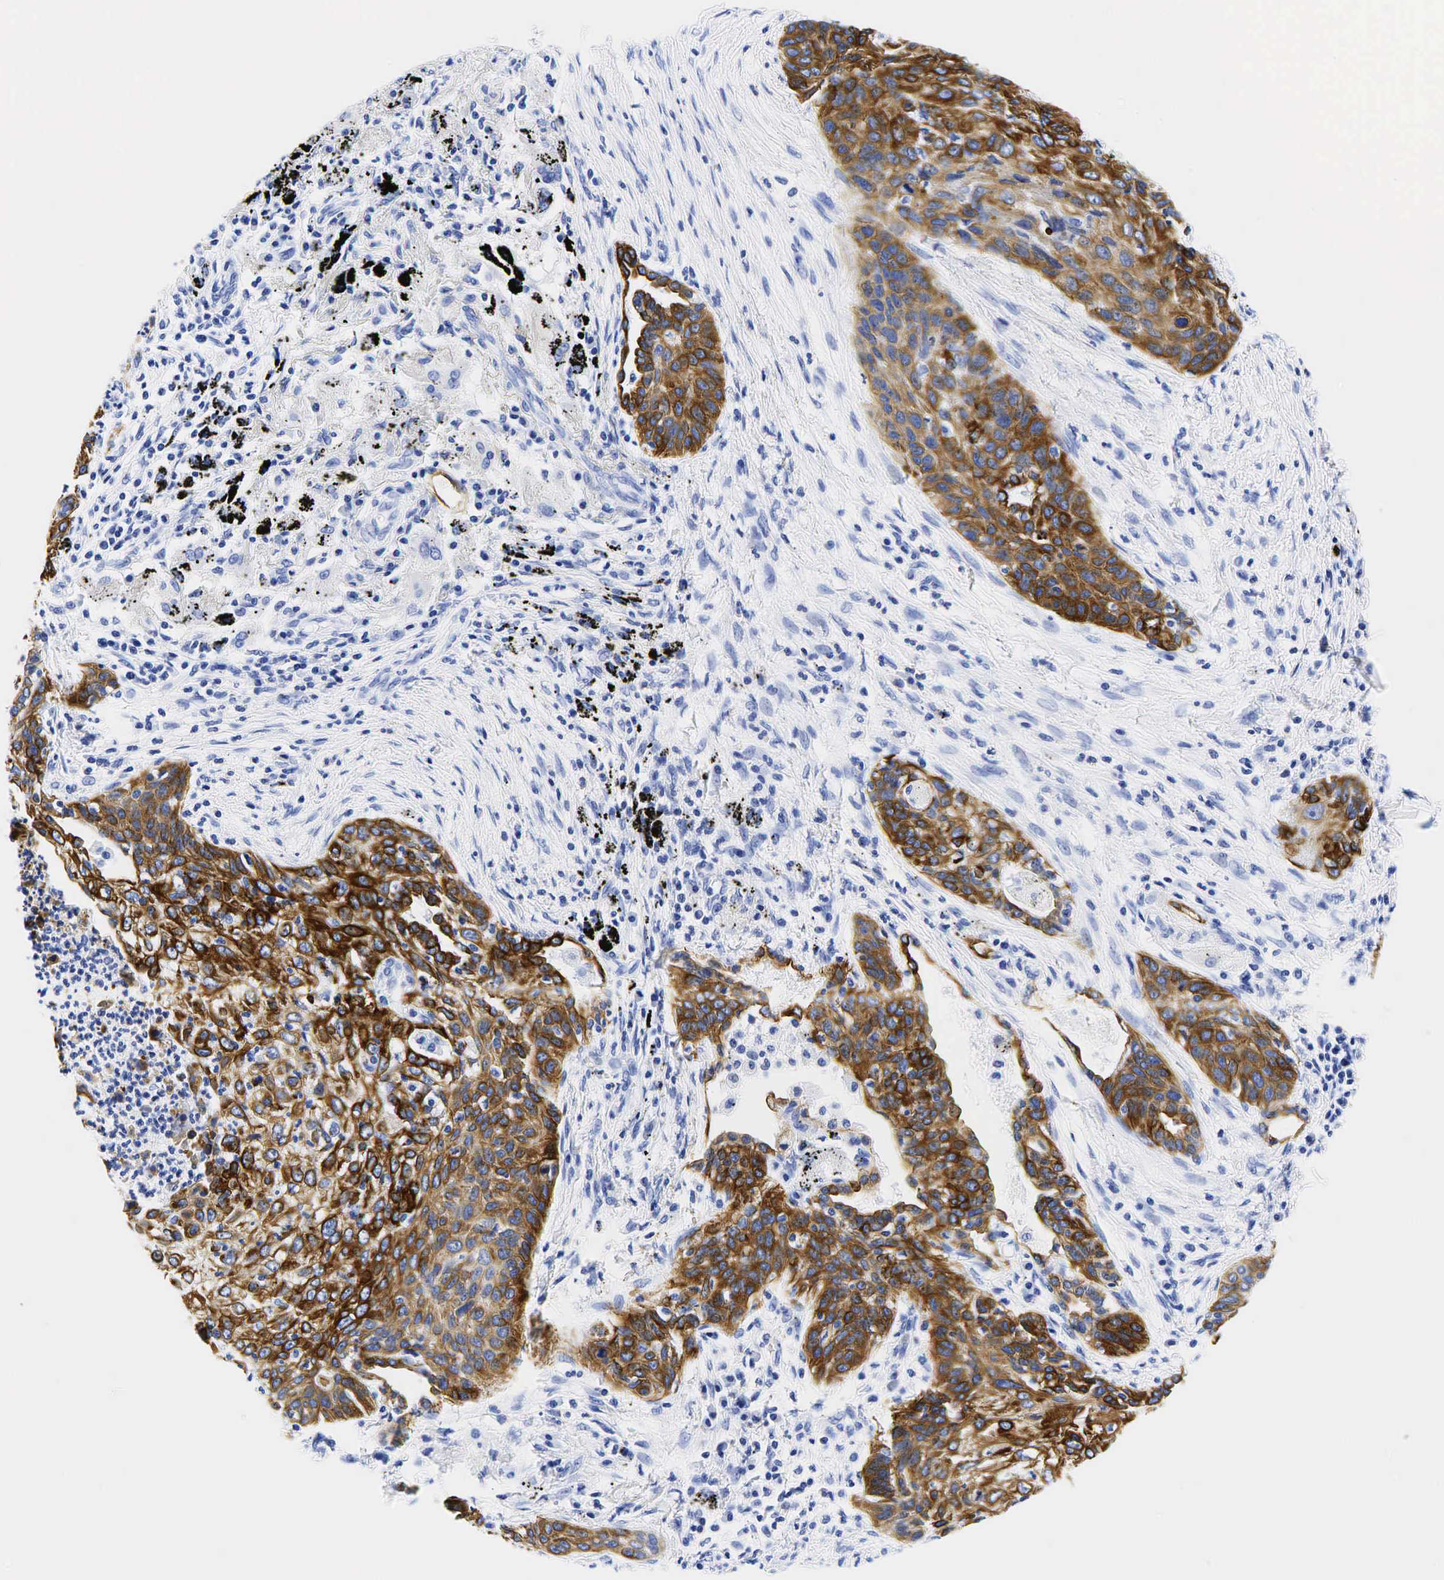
{"staining": {"intensity": "strong", "quantity": ">75%", "location": "cytoplasmic/membranous"}, "tissue": "lung cancer", "cell_type": "Tumor cells", "image_type": "cancer", "snomed": [{"axis": "morphology", "description": "Squamous cell carcinoma, NOS"}, {"axis": "topography", "description": "Lung"}], "caption": "Immunohistochemistry (IHC) of human squamous cell carcinoma (lung) exhibits high levels of strong cytoplasmic/membranous positivity in approximately >75% of tumor cells. (IHC, brightfield microscopy, high magnification).", "gene": "KRT19", "patient": {"sex": "male", "age": 71}}